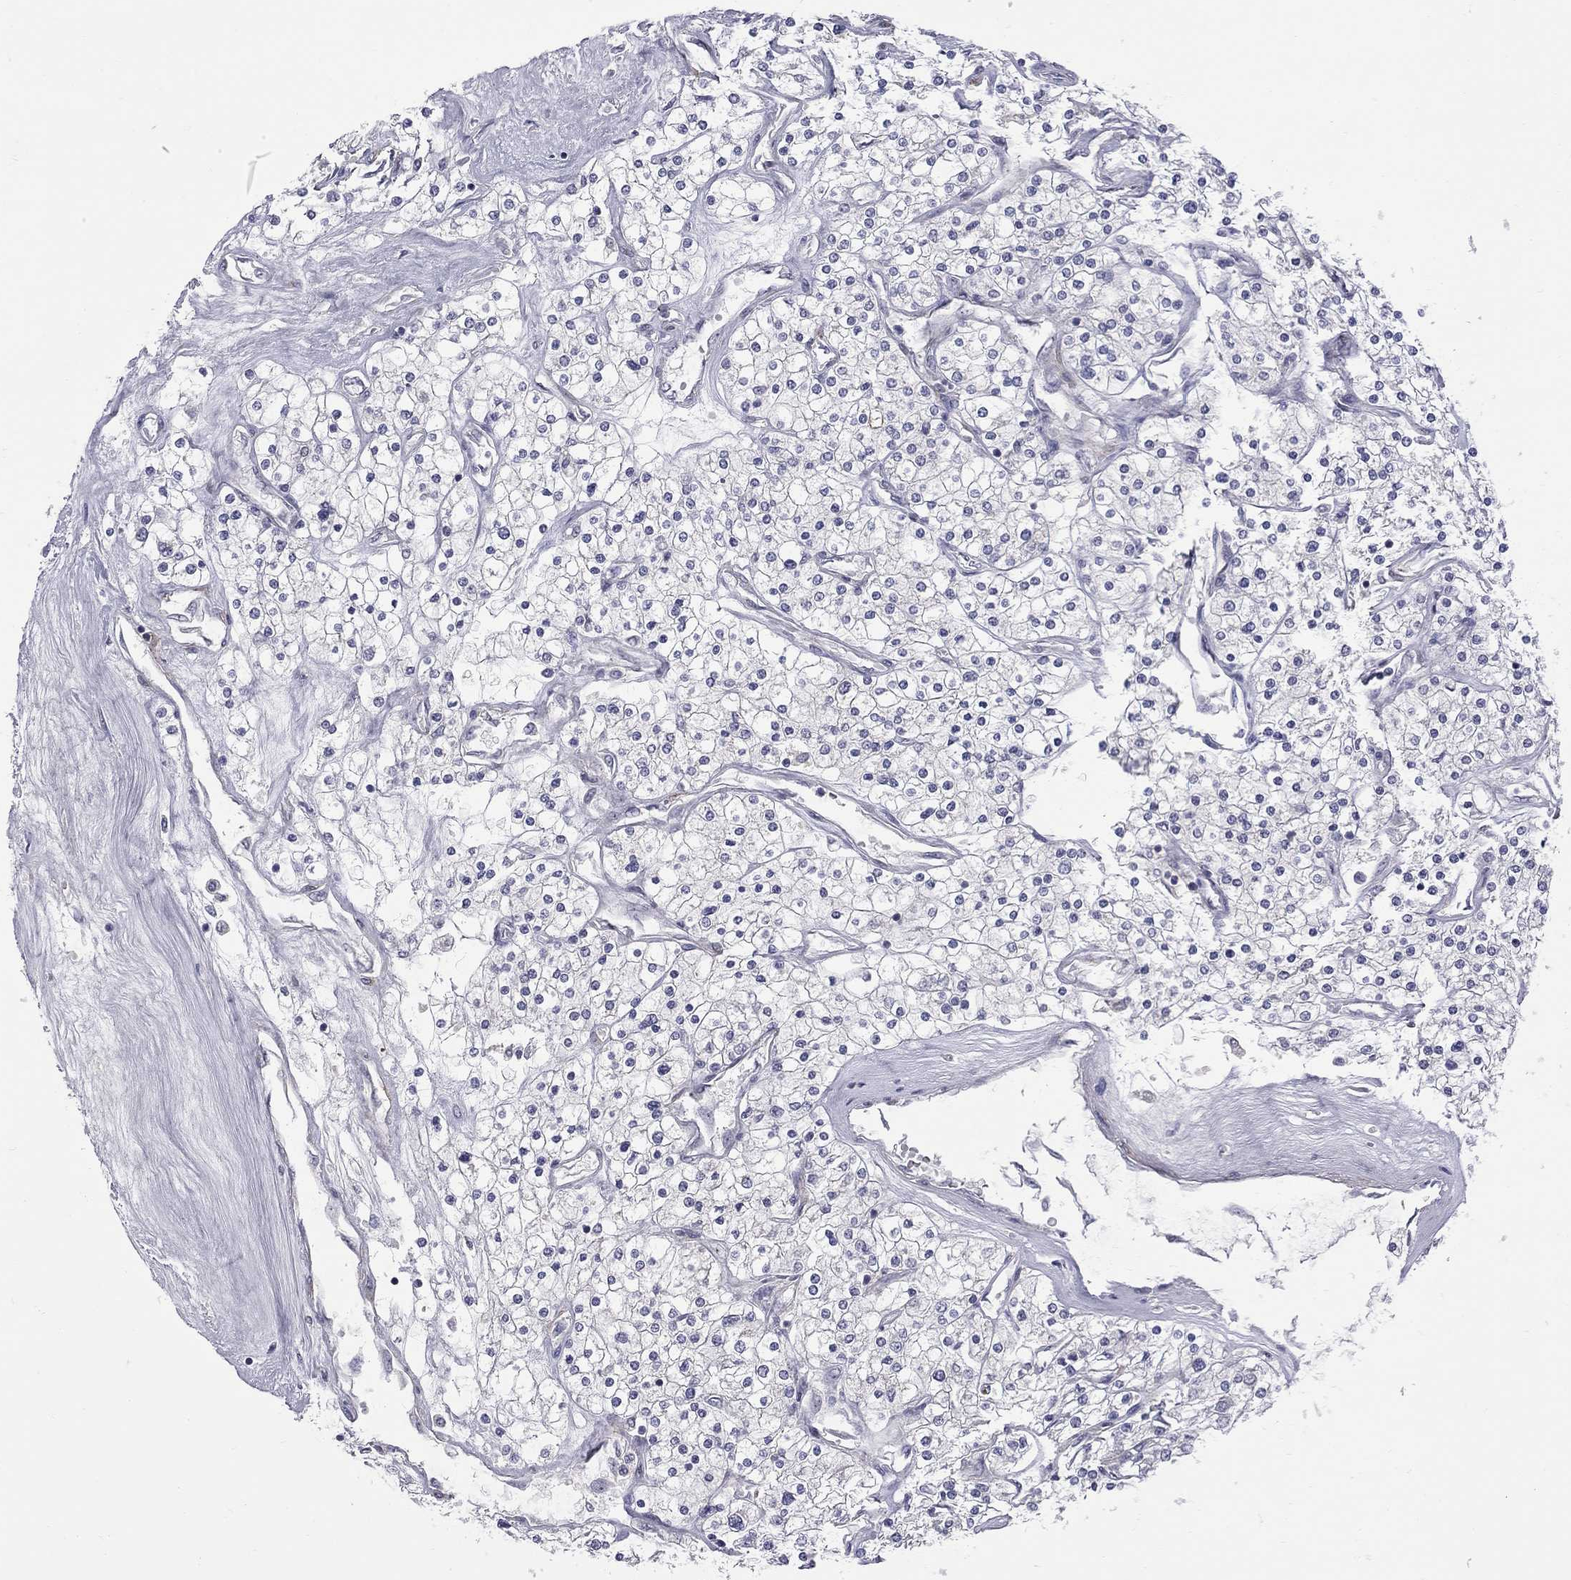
{"staining": {"intensity": "negative", "quantity": "none", "location": "none"}, "tissue": "renal cancer", "cell_type": "Tumor cells", "image_type": "cancer", "snomed": [{"axis": "morphology", "description": "Adenocarcinoma, NOS"}, {"axis": "topography", "description": "Kidney"}], "caption": "Image shows no significant protein positivity in tumor cells of renal adenocarcinoma.", "gene": "GSG1L", "patient": {"sex": "male", "age": 80}}